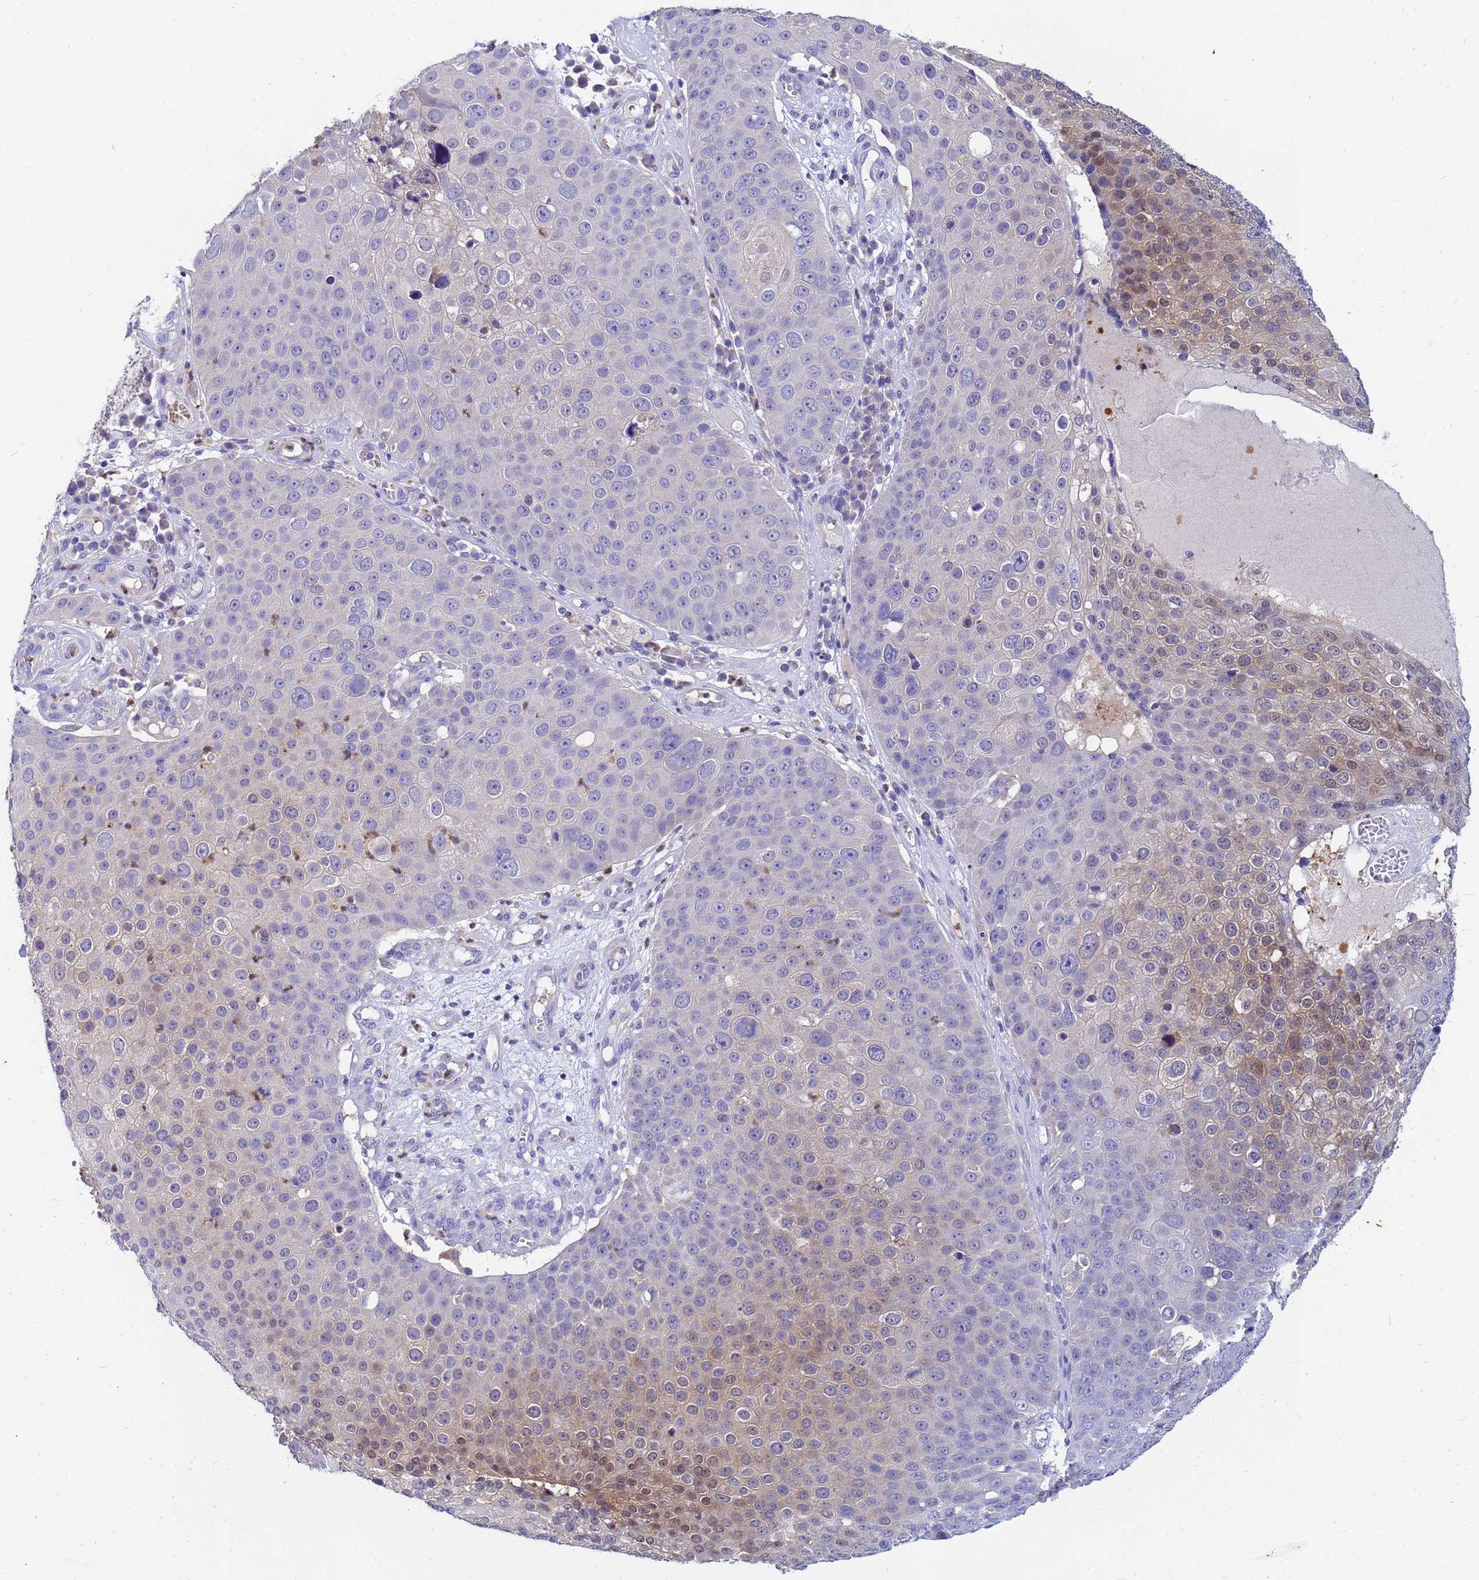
{"staining": {"intensity": "moderate", "quantity": "<25%", "location": "cytoplasmic/membranous"}, "tissue": "skin cancer", "cell_type": "Tumor cells", "image_type": "cancer", "snomed": [{"axis": "morphology", "description": "Squamous cell carcinoma, NOS"}, {"axis": "topography", "description": "Skin"}], "caption": "Immunohistochemistry (IHC) micrograph of human skin cancer stained for a protein (brown), which reveals low levels of moderate cytoplasmic/membranous positivity in about <25% of tumor cells.", "gene": "TTLL11", "patient": {"sex": "male", "age": 71}}